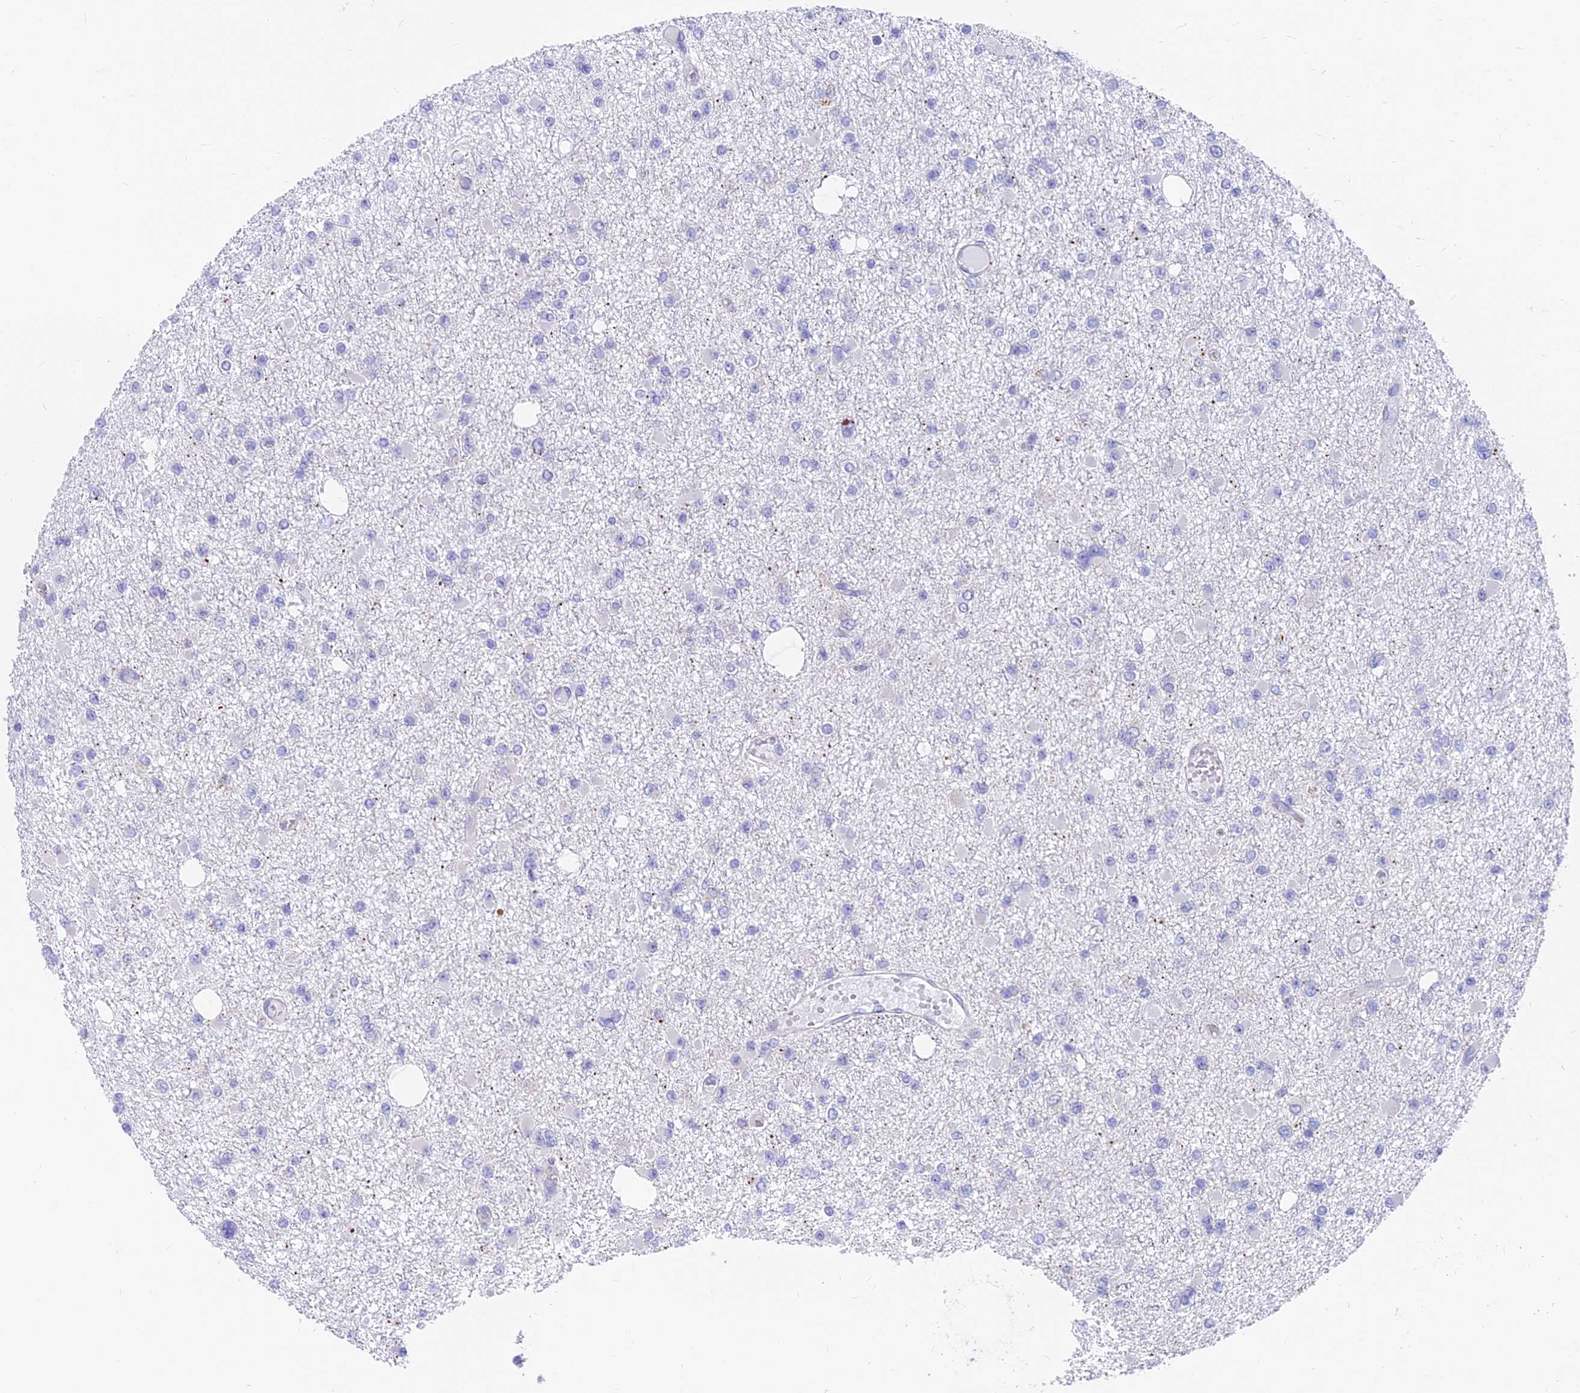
{"staining": {"intensity": "negative", "quantity": "none", "location": "none"}, "tissue": "glioma", "cell_type": "Tumor cells", "image_type": "cancer", "snomed": [{"axis": "morphology", "description": "Glioma, malignant, Low grade"}, {"axis": "topography", "description": "Brain"}], "caption": "An immunohistochemistry micrograph of glioma is shown. There is no staining in tumor cells of glioma.", "gene": "MVB12A", "patient": {"sex": "female", "age": 22}}